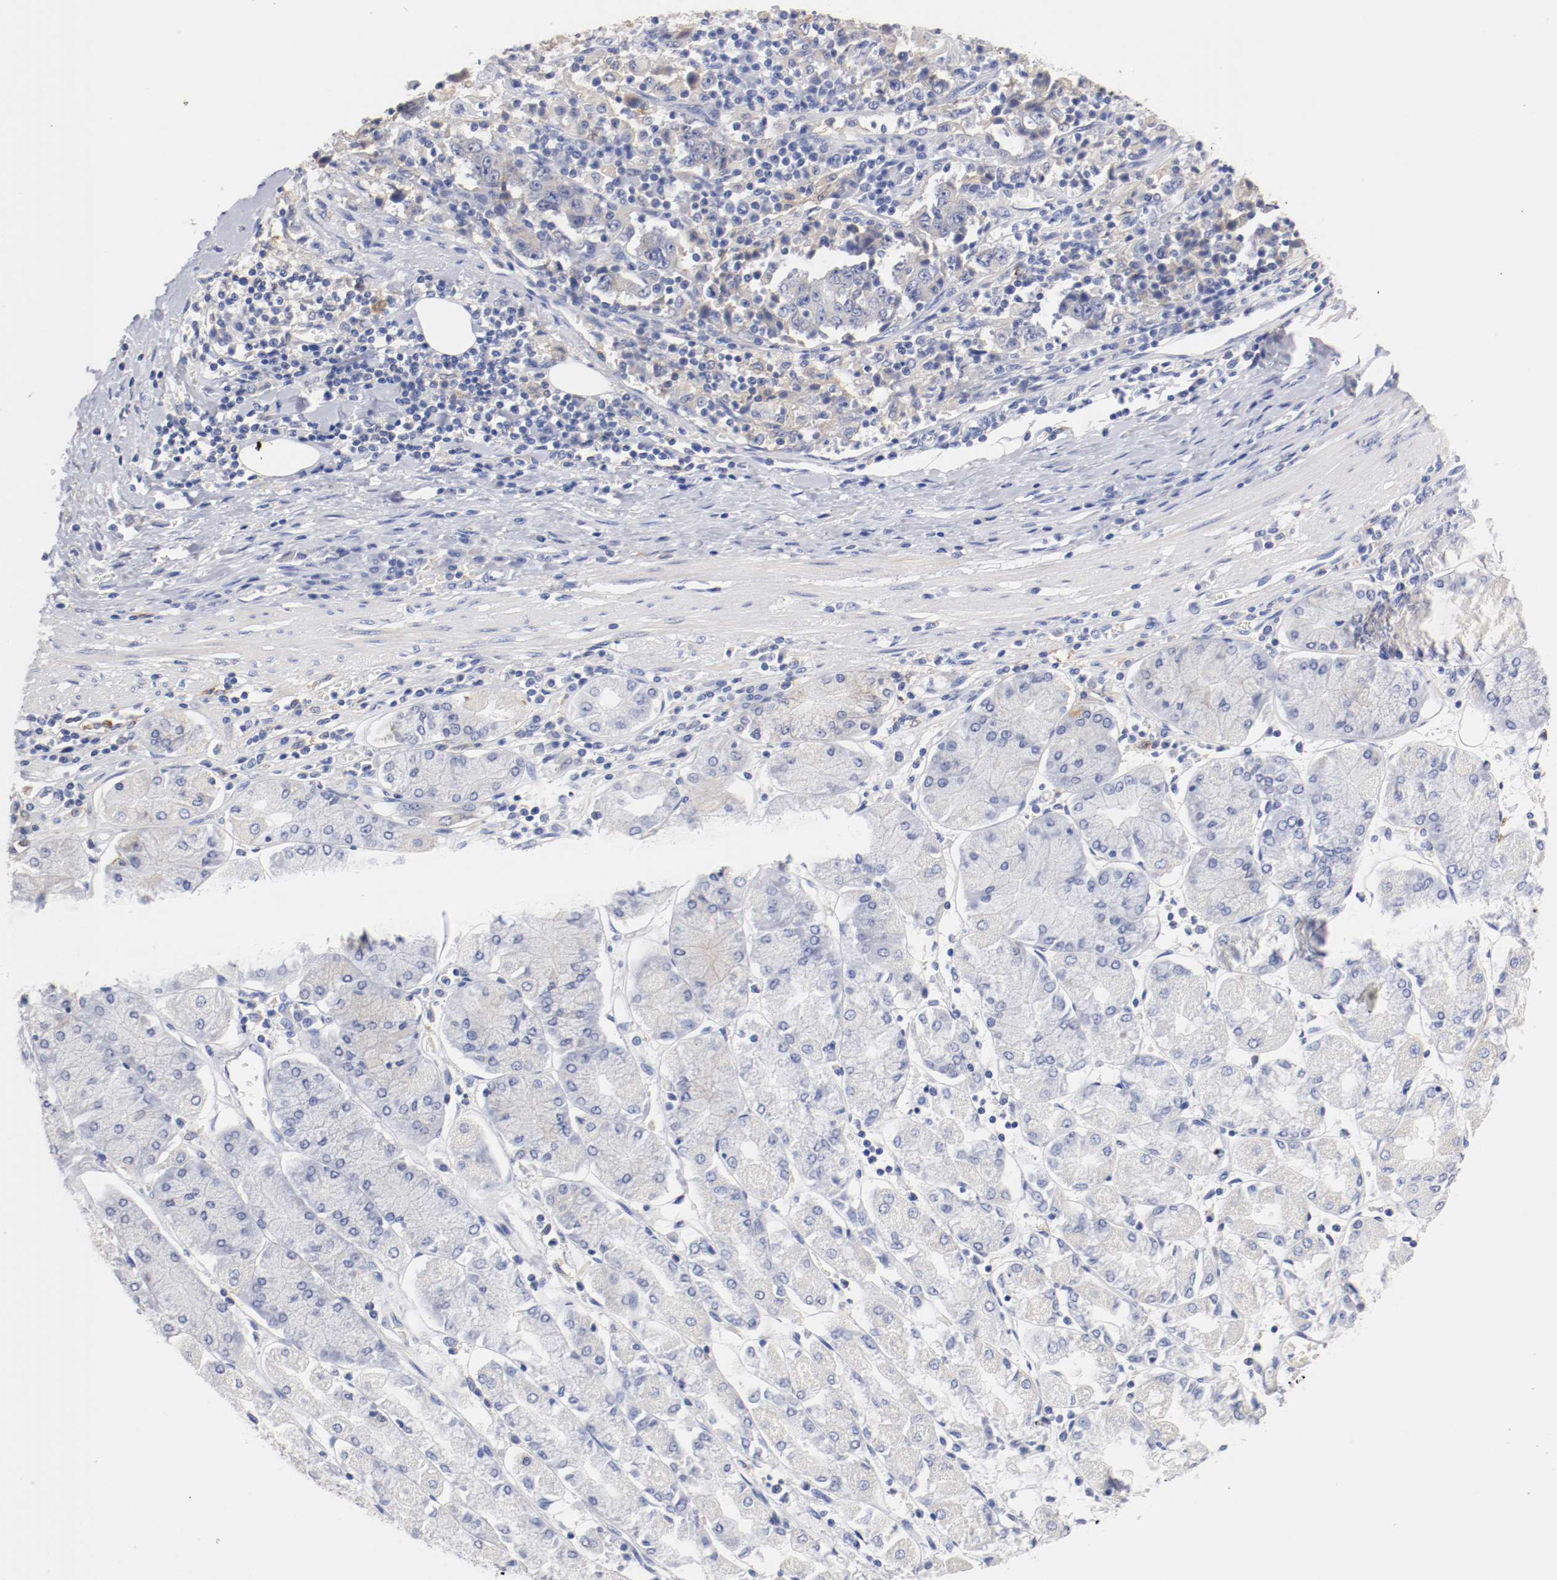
{"staining": {"intensity": "weak", "quantity": "<25%", "location": "cytoplasmic/membranous"}, "tissue": "stomach cancer", "cell_type": "Tumor cells", "image_type": "cancer", "snomed": [{"axis": "morphology", "description": "Normal tissue, NOS"}, {"axis": "morphology", "description": "Adenocarcinoma, NOS"}, {"axis": "topography", "description": "Stomach, upper"}, {"axis": "topography", "description": "Stomach"}], "caption": "A histopathology image of human stomach adenocarcinoma is negative for staining in tumor cells.", "gene": "FGFBP1", "patient": {"sex": "male", "age": 59}}